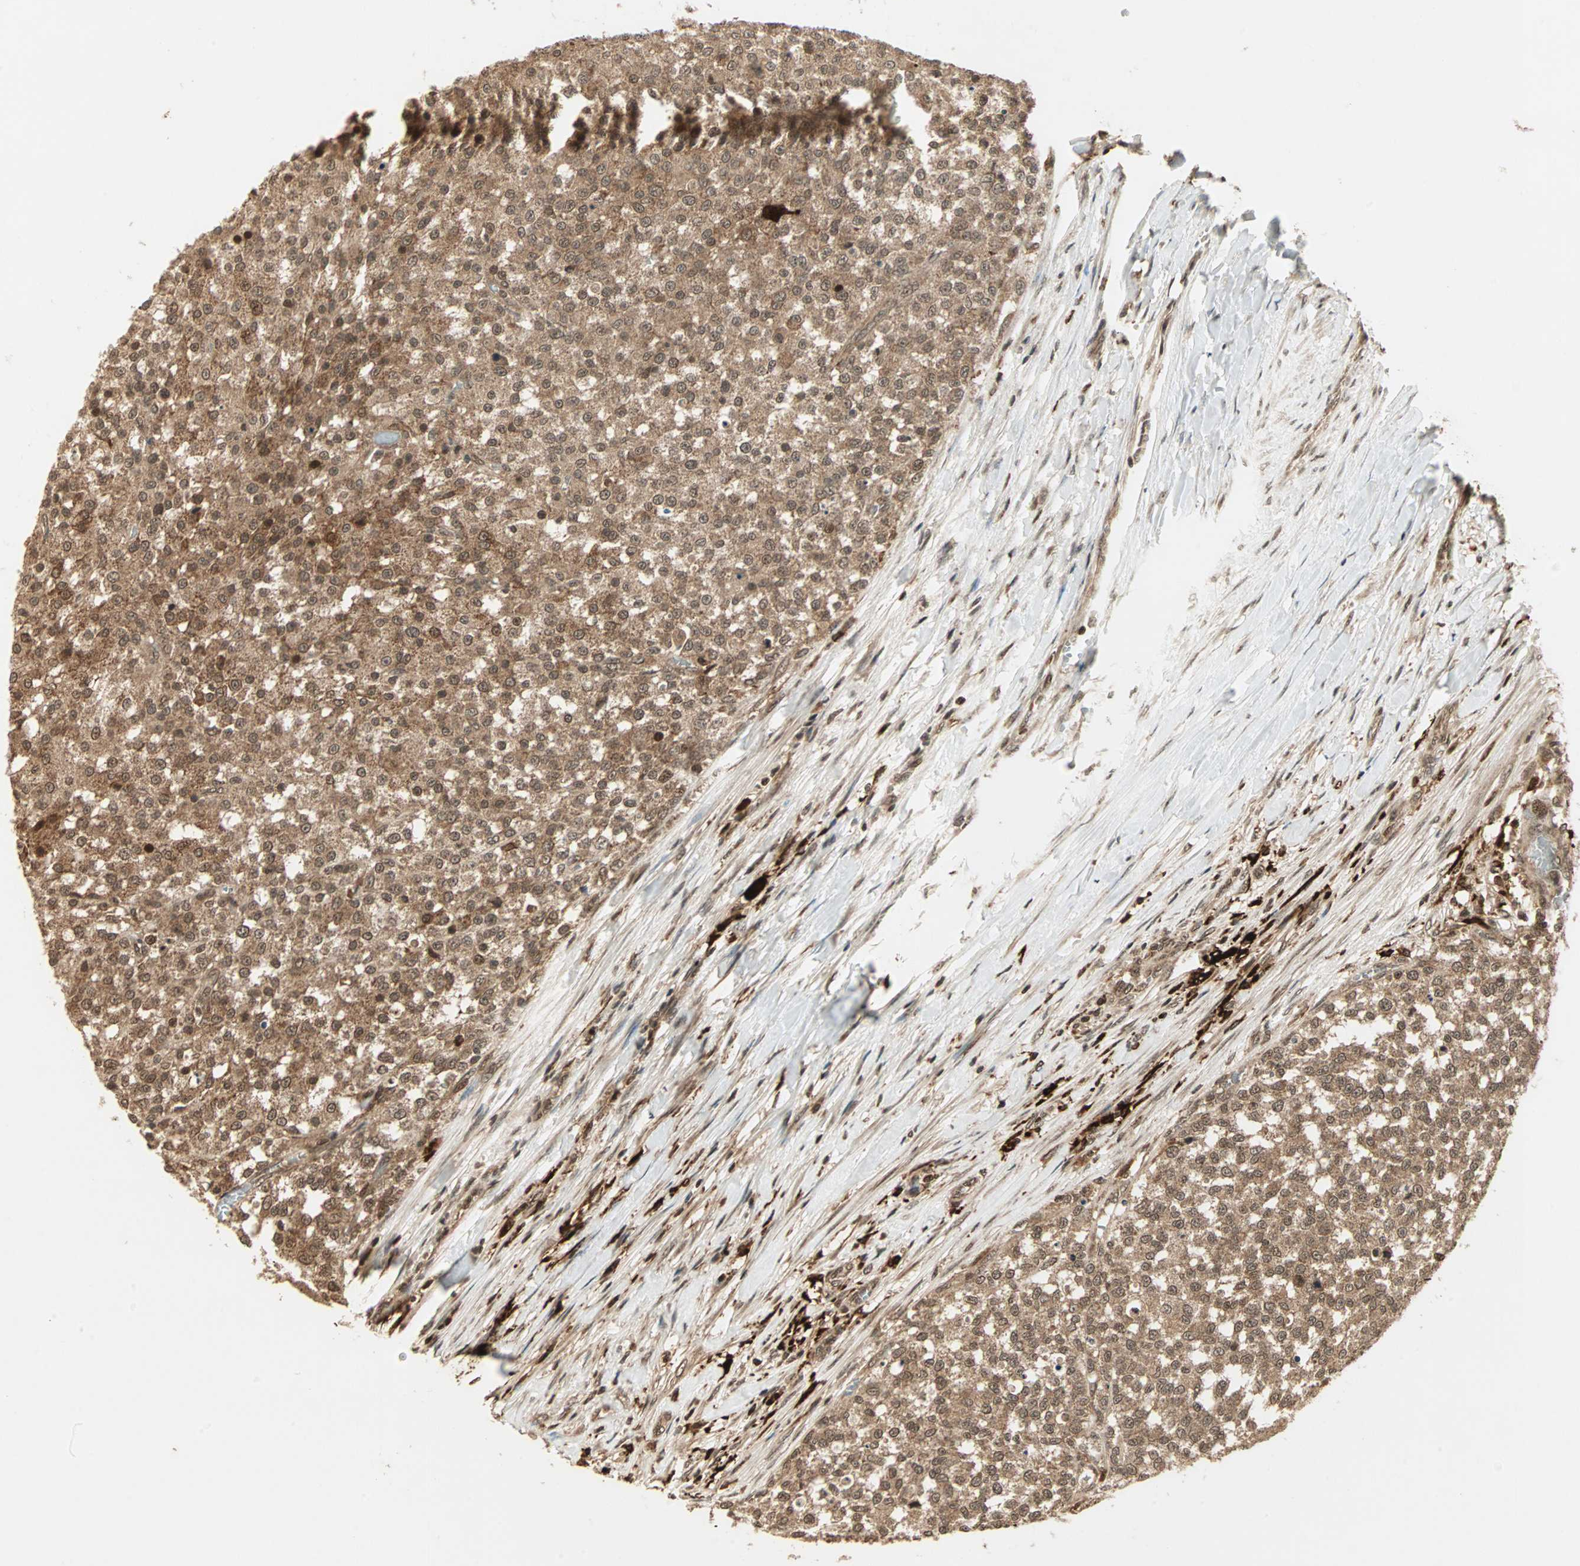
{"staining": {"intensity": "moderate", "quantity": ">75%", "location": "cytoplasmic/membranous,nuclear"}, "tissue": "testis cancer", "cell_type": "Tumor cells", "image_type": "cancer", "snomed": [{"axis": "morphology", "description": "Seminoma, NOS"}, {"axis": "topography", "description": "Testis"}], "caption": "Protein staining of seminoma (testis) tissue displays moderate cytoplasmic/membranous and nuclear staining in about >75% of tumor cells.", "gene": "RFFL", "patient": {"sex": "male", "age": 59}}